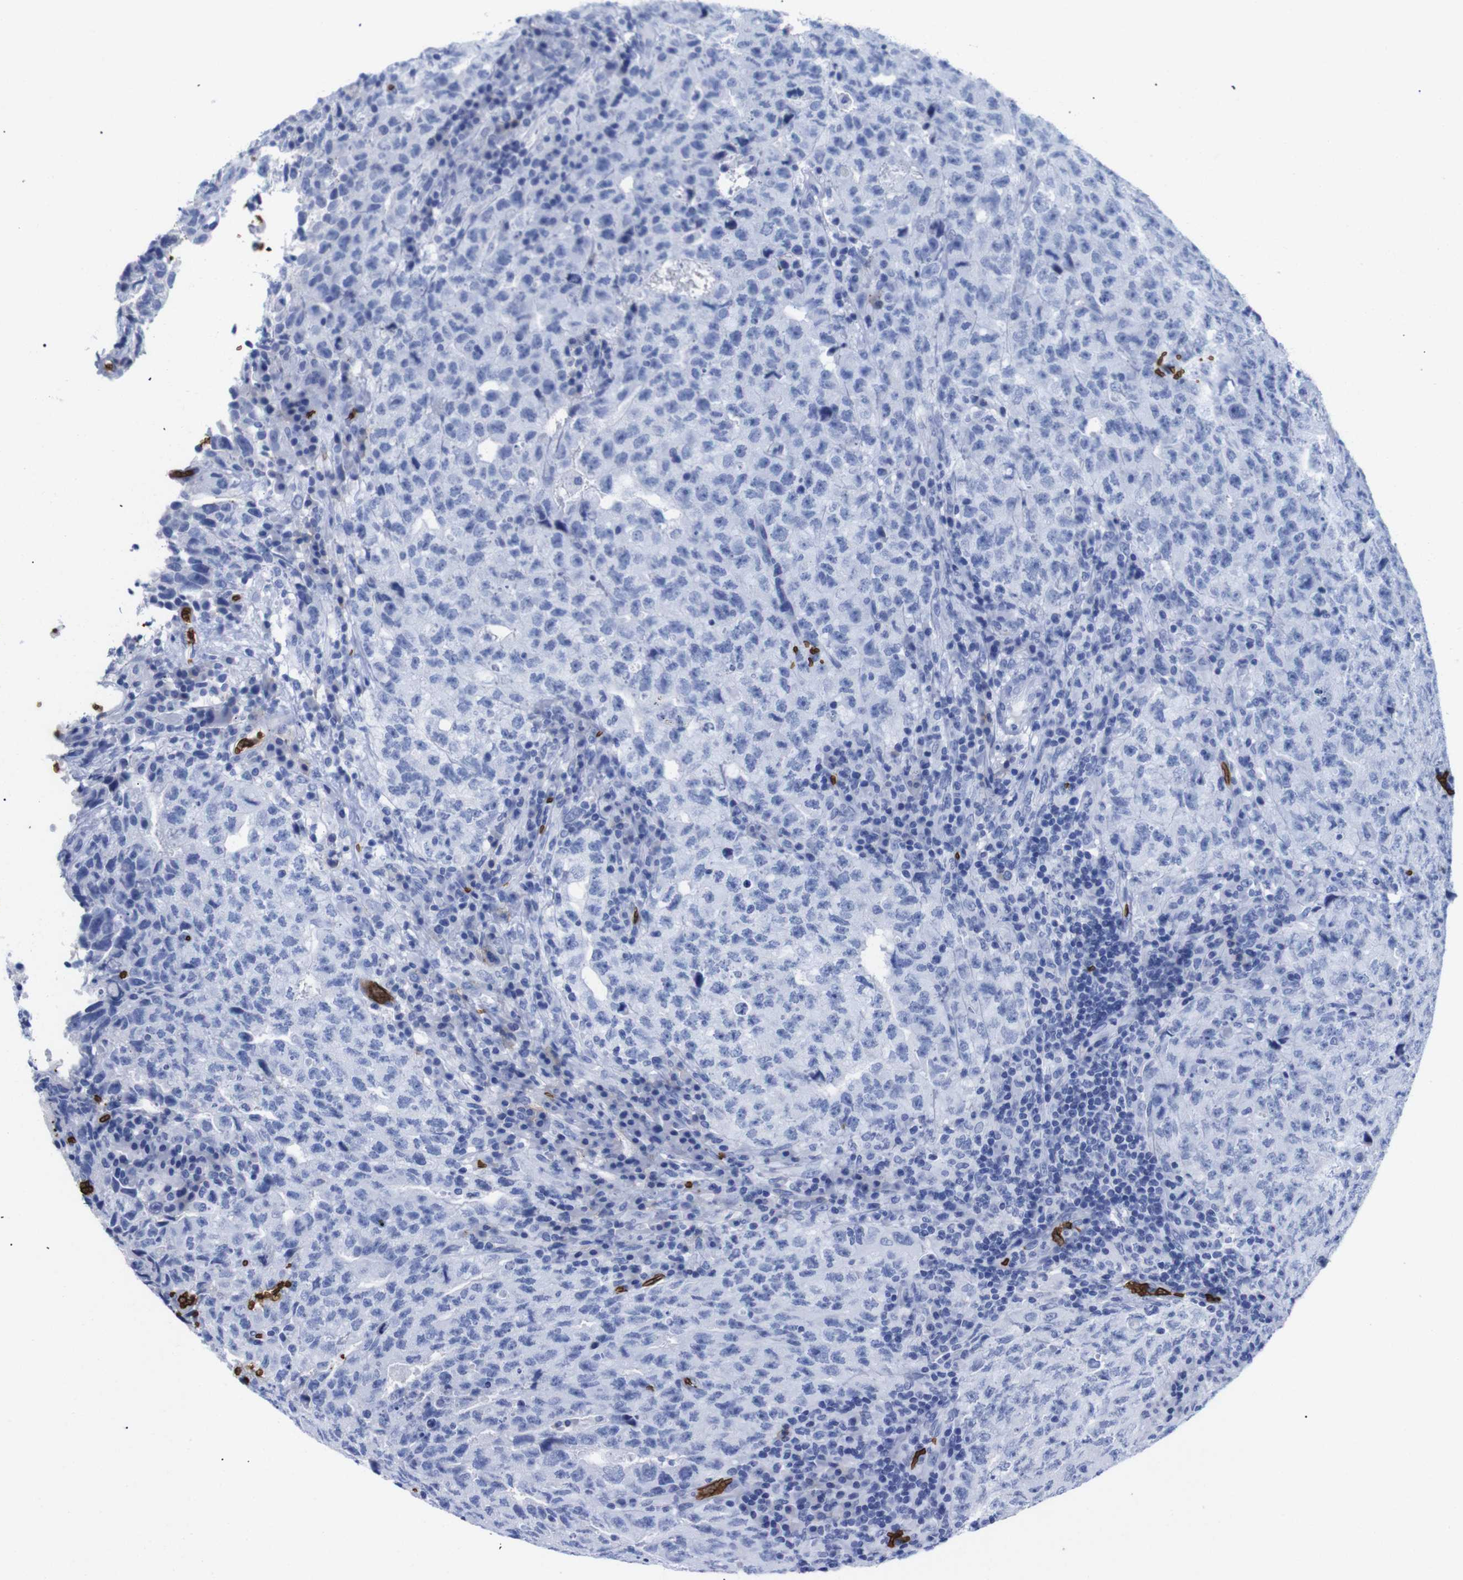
{"staining": {"intensity": "negative", "quantity": "none", "location": "none"}, "tissue": "testis cancer", "cell_type": "Tumor cells", "image_type": "cancer", "snomed": [{"axis": "morphology", "description": "Necrosis, NOS"}, {"axis": "morphology", "description": "Carcinoma, Embryonal, NOS"}, {"axis": "topography", "description": "Testis"}], "caption": "Tumor cells are negative for brown protein staining in testis cancer (embryonal carcinoma).", "gene": "S1PR2", "patient": {"sex": "male", "age": 19}}